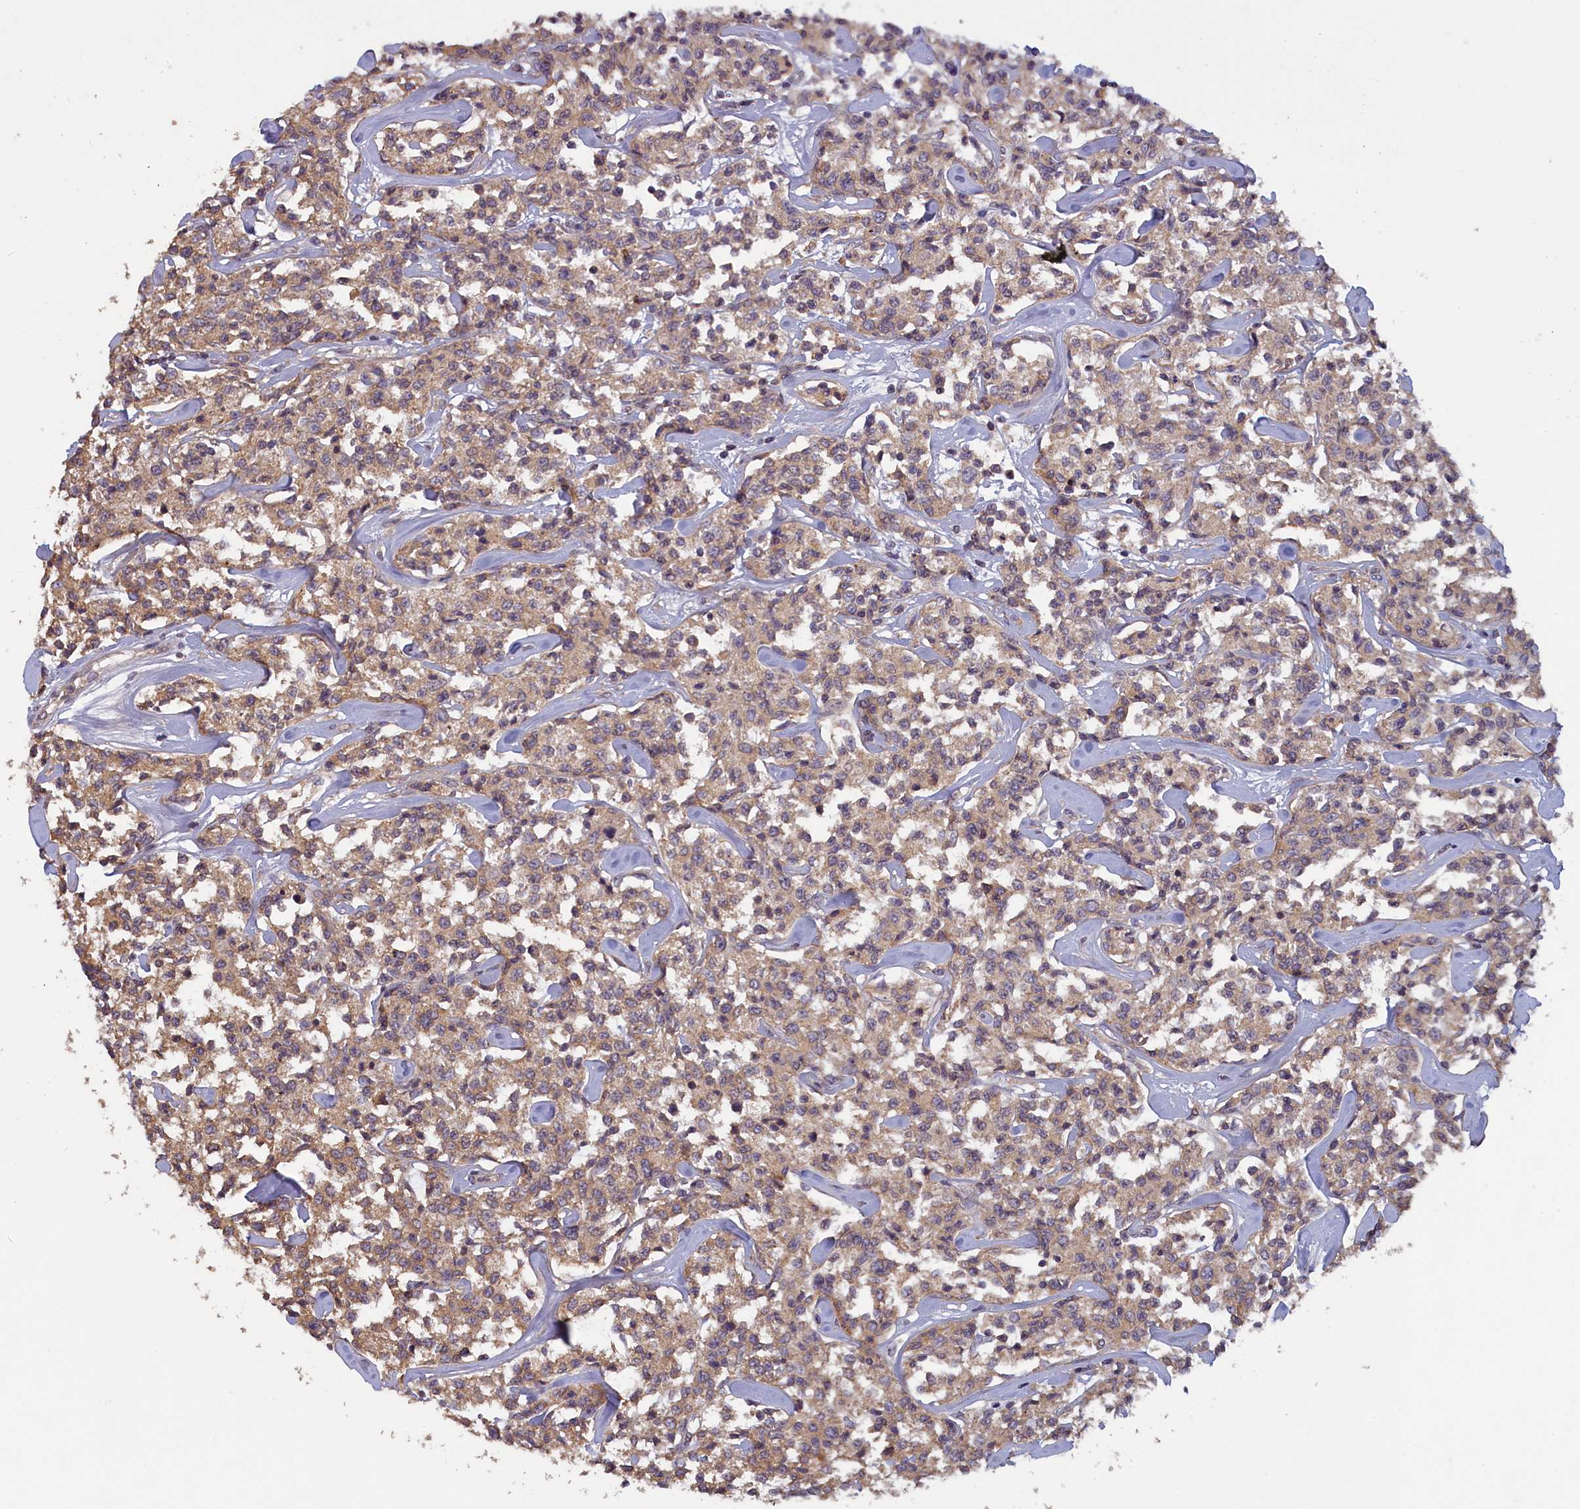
{"staining": {"intensity": "moderate", "quantity": ">75%", "location": "cytoplasmic/membranous"}, "tissue": "lymphoma", "cell_type": "Tumor cells", "image_type": "cancer", "snomed": [{"axis": "morphology", "description": "Malignant lymphoma, non-Hodgkin's type, Low grade"}, {"axis": "topography", "description": "Small intestine"}], "caption": "Moderate cytoplasmic/membranous staining is identified in about >75% of tumor cells in lymphoma.", "gene": "NUDT6", "patient": {"sex": "female", "age": 59}}